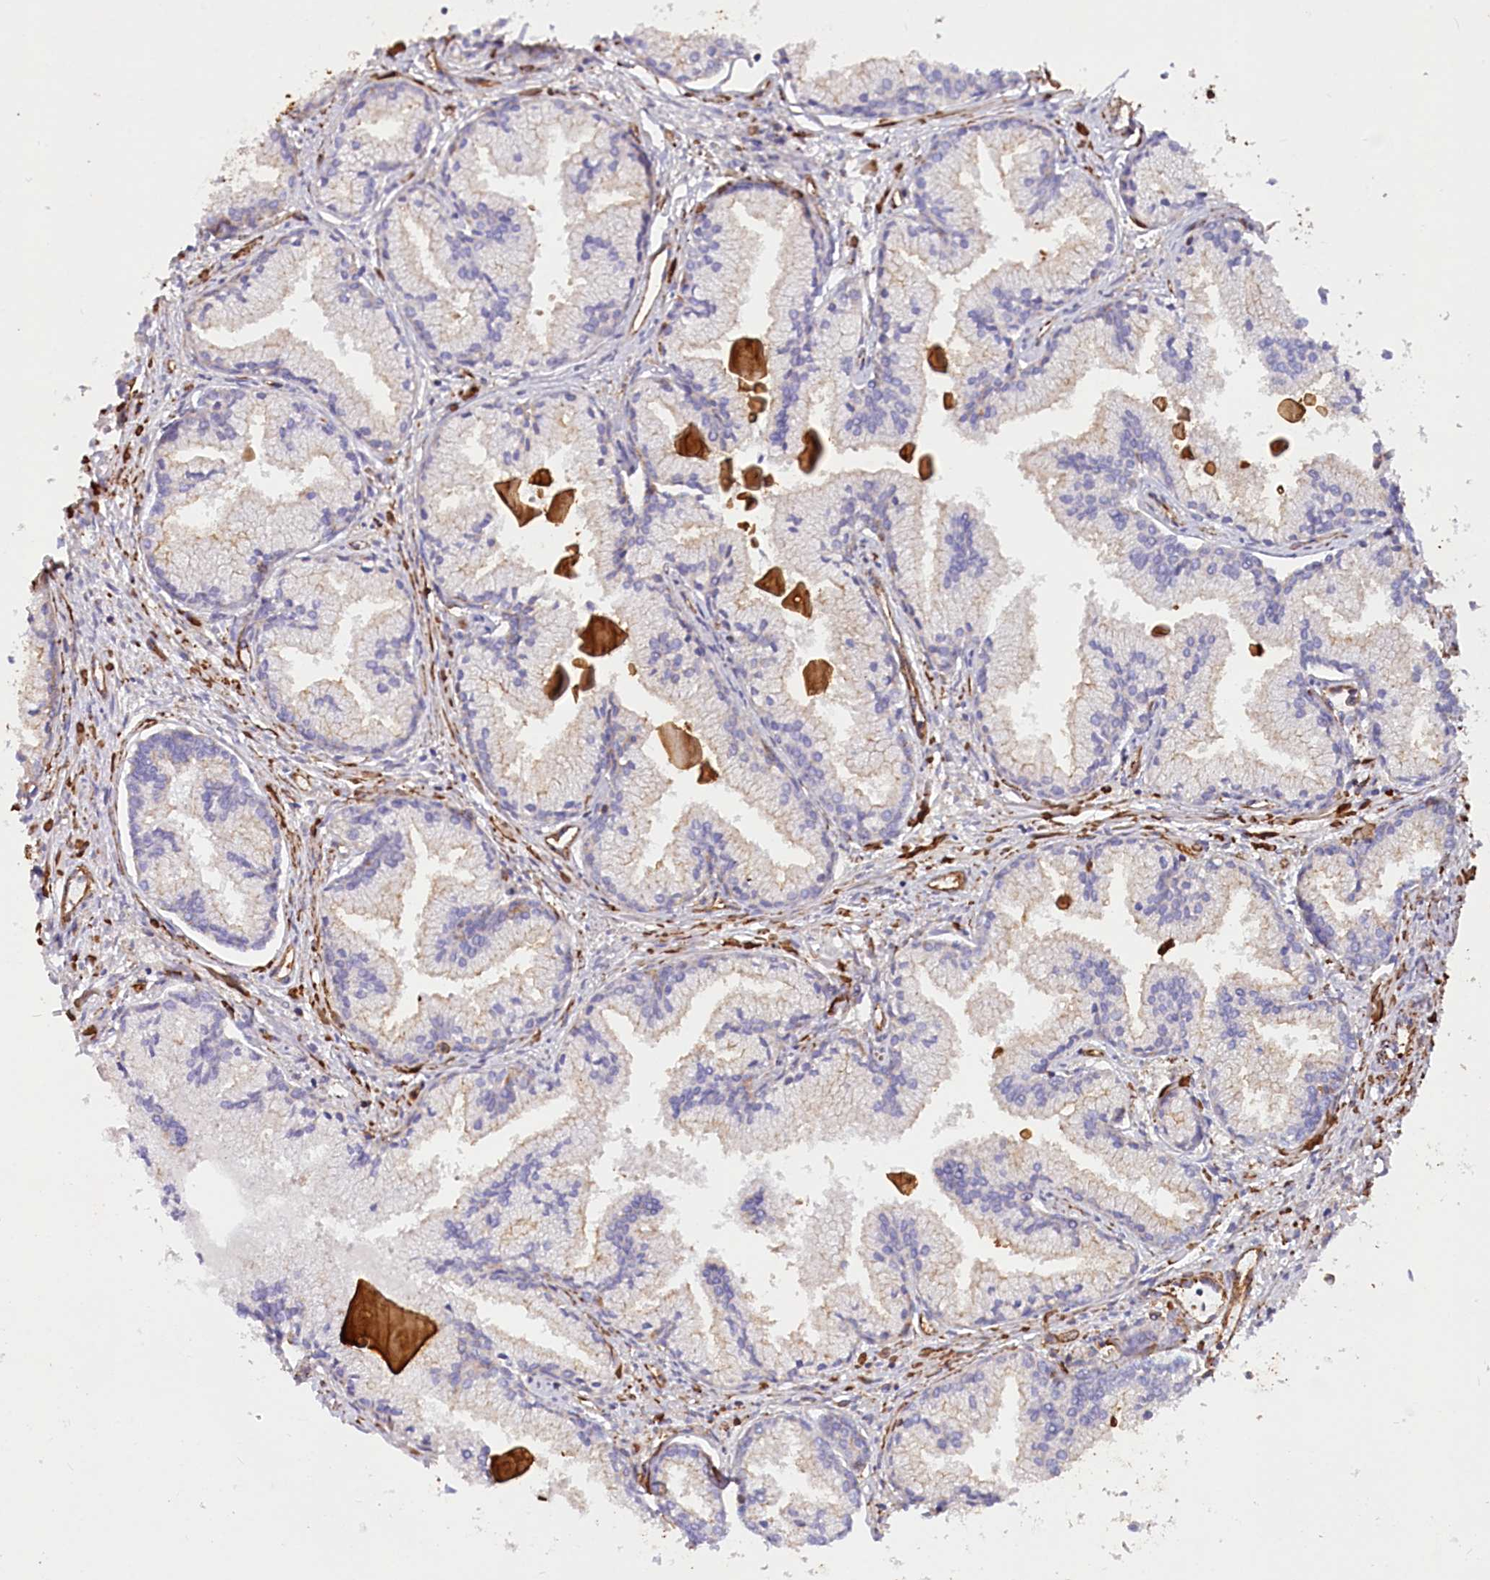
{"staining": {"intensity": "weak", "quantity": "<25%", "location": "cytoplasmic/membranous"}, "tissue": "prostate cancer", "cell_type": "Tumor cells", "image_type": "cancer", "snomed": [{"axis": "morphology", "description": "Adenocarcinoma, High grade"}, {"axis": "topography", "description": "Prostate"}], "caption": "There is no significant positivity in tumor cells of high-grade adenocarcinoma (prostate).", "gene": "WDR36", "patient": {"sex": "male", "age": 68}}